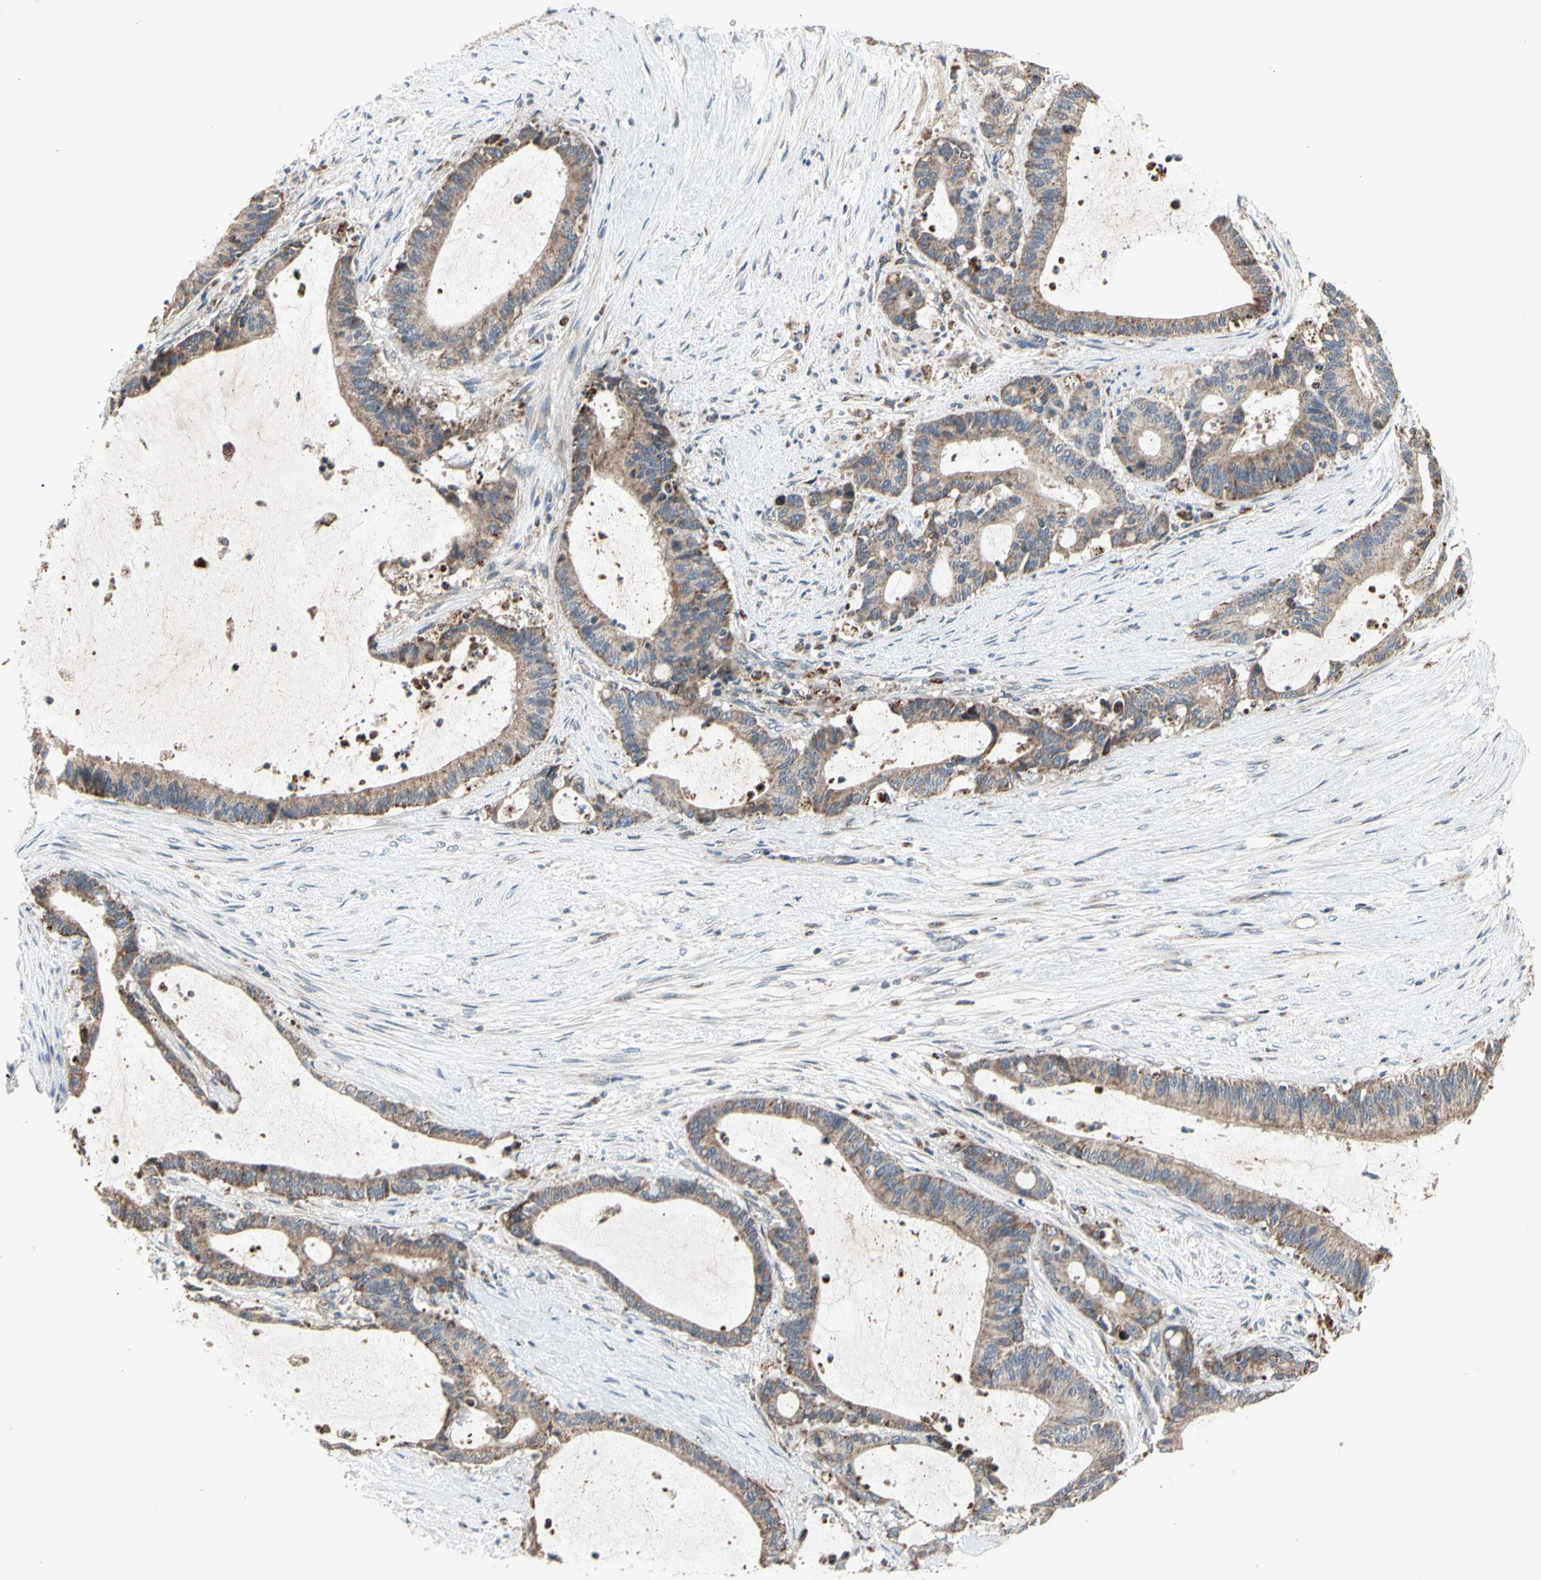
{"staining": {"intensity": "moderate", "quantity": ">75%", "location": "cytoplasmic/membranous"}, "tissue": "liver cancer", "cell_type": "Tumor cells", "image_type": "cancer", "snomed": [{"axis": "morphology", "description": "Cholangiocarcinoma"}, {"axis": "topography", "description": "Liver"}], "caption": "The micrograph displays immunohistochemical staining of cholangiocarcinoma (liver). There is moderate cytoplasmic/membranous expression is seen in approximately >75% of tumor cells.", "gene": "GPD2", "patient": {"sex": "female", "age": 73}}